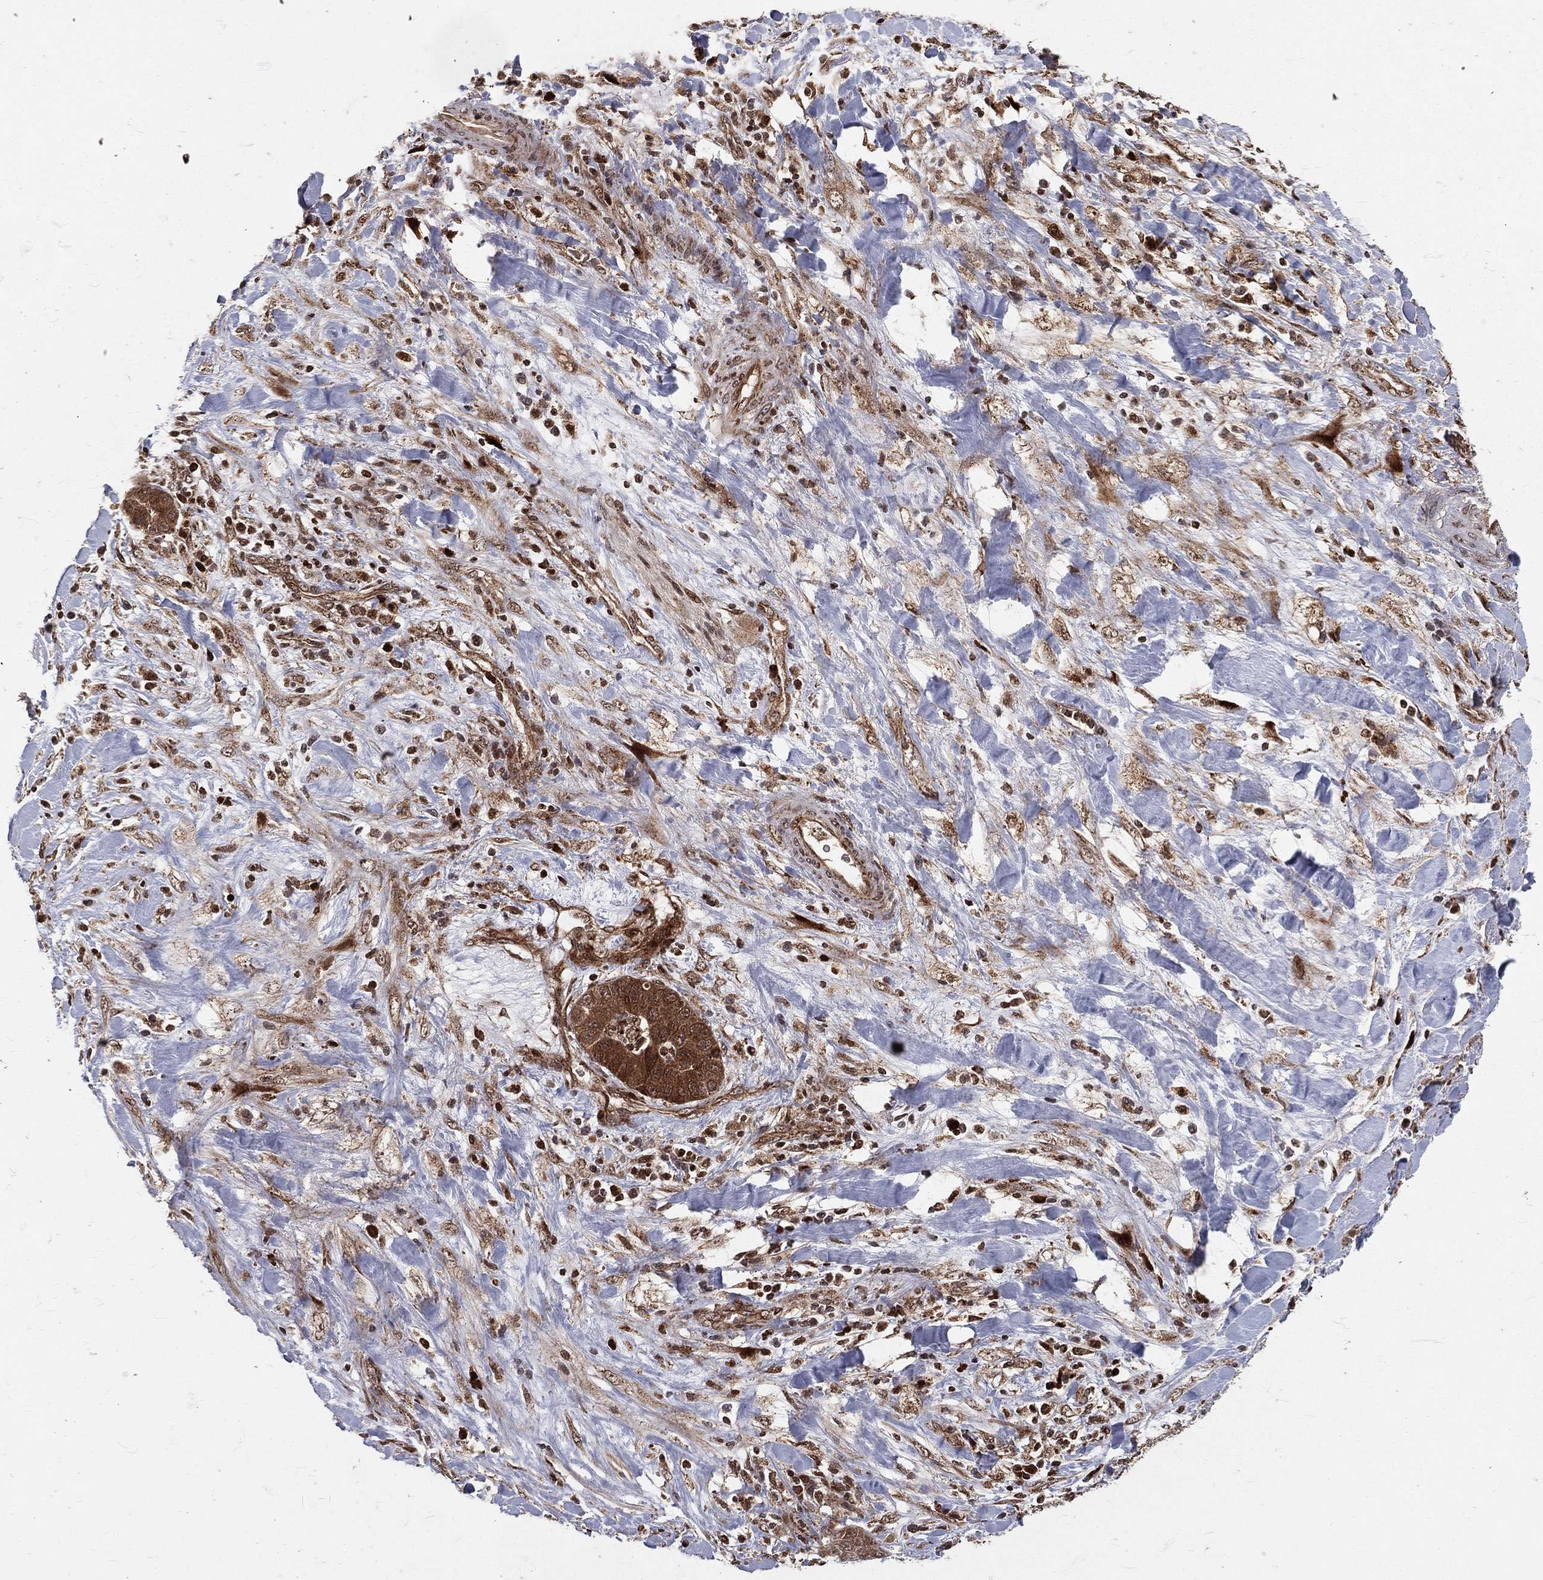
{"staining": {"intensity": "strong", "quantity": ">75%", "location": "cytoplasmic/membranous"}, "tissue": "liver cancer", "cell_type": "Tumor cells", "image_type": "cancer", "snomed": [{"axis": "morphology", "description": "Cholangiocarcinoma"}, {"axis": "topography", "description": "Liver"}], "caption": "Liver cancer stained with a brown dye shows strong cytoplasmic/membranous positive positivity in approximately >75% of tumor cells.", "gene": "MDM2", "patient": {"sex": "female", "age": 52}}